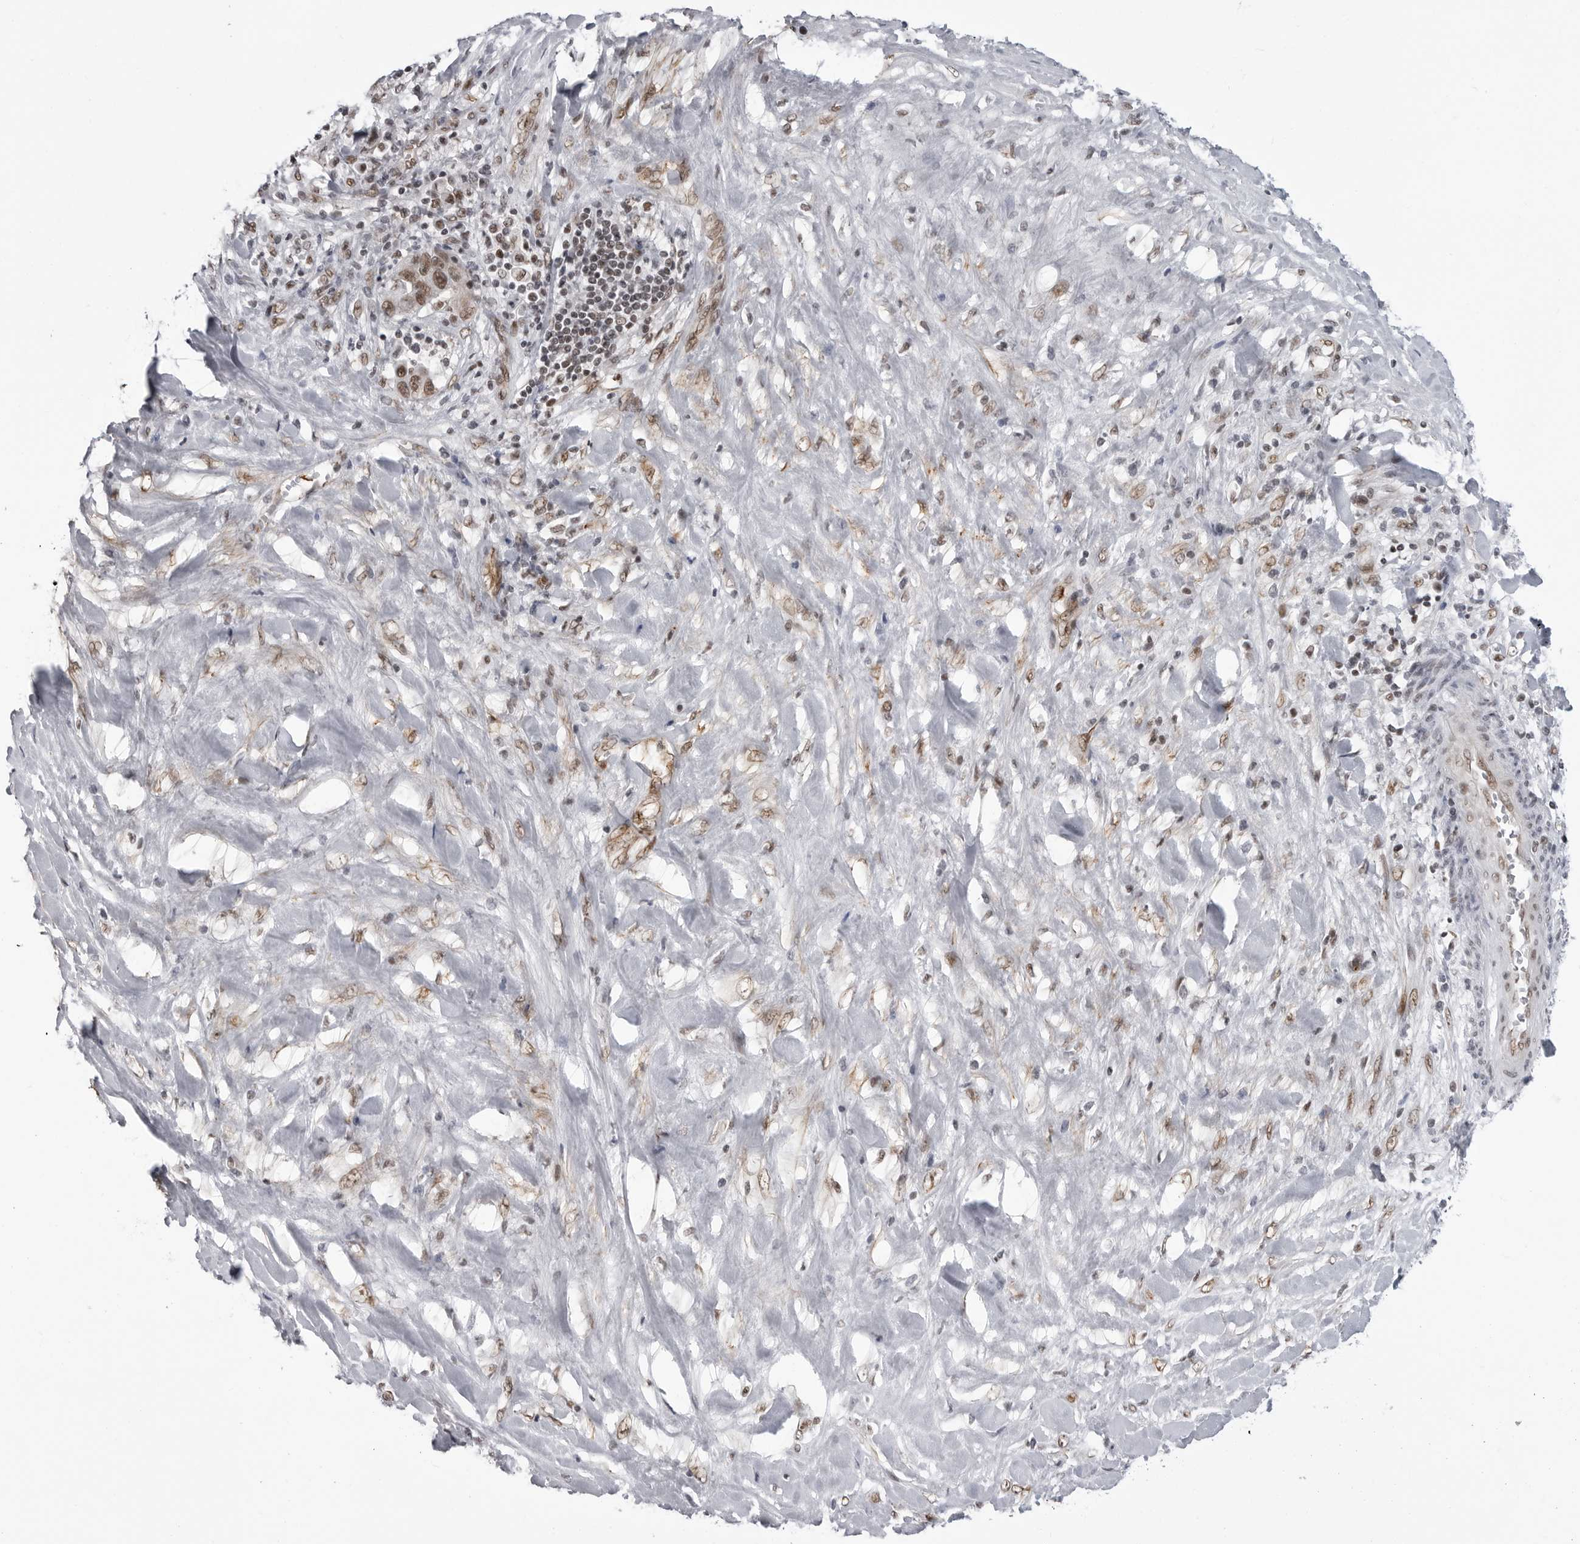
{"staining": {"intensity": "moderate", "quantity": ">75%", "location": "nuclear"}, "tissue": "liver cancer", "cell_type": "Tumor cells", "image_type": "cancer", "snomed": [{"axis": "morphology", "description": "Cholangiocarcinoma"}, {"axis": "topography", "description": "Liver"}], "caption": "Protein analysis of liver cancer (cholangiocarcinoma) tissue demonstrates moderate nuclear expression in approximately >75% of tumor cells. (DAB (3,3'-diaminobenzidine) IHC, brown staining for protein, blue staining for nuclei).", "gene": "RNF26", "patient": {"sex": "female", "age": 52}}